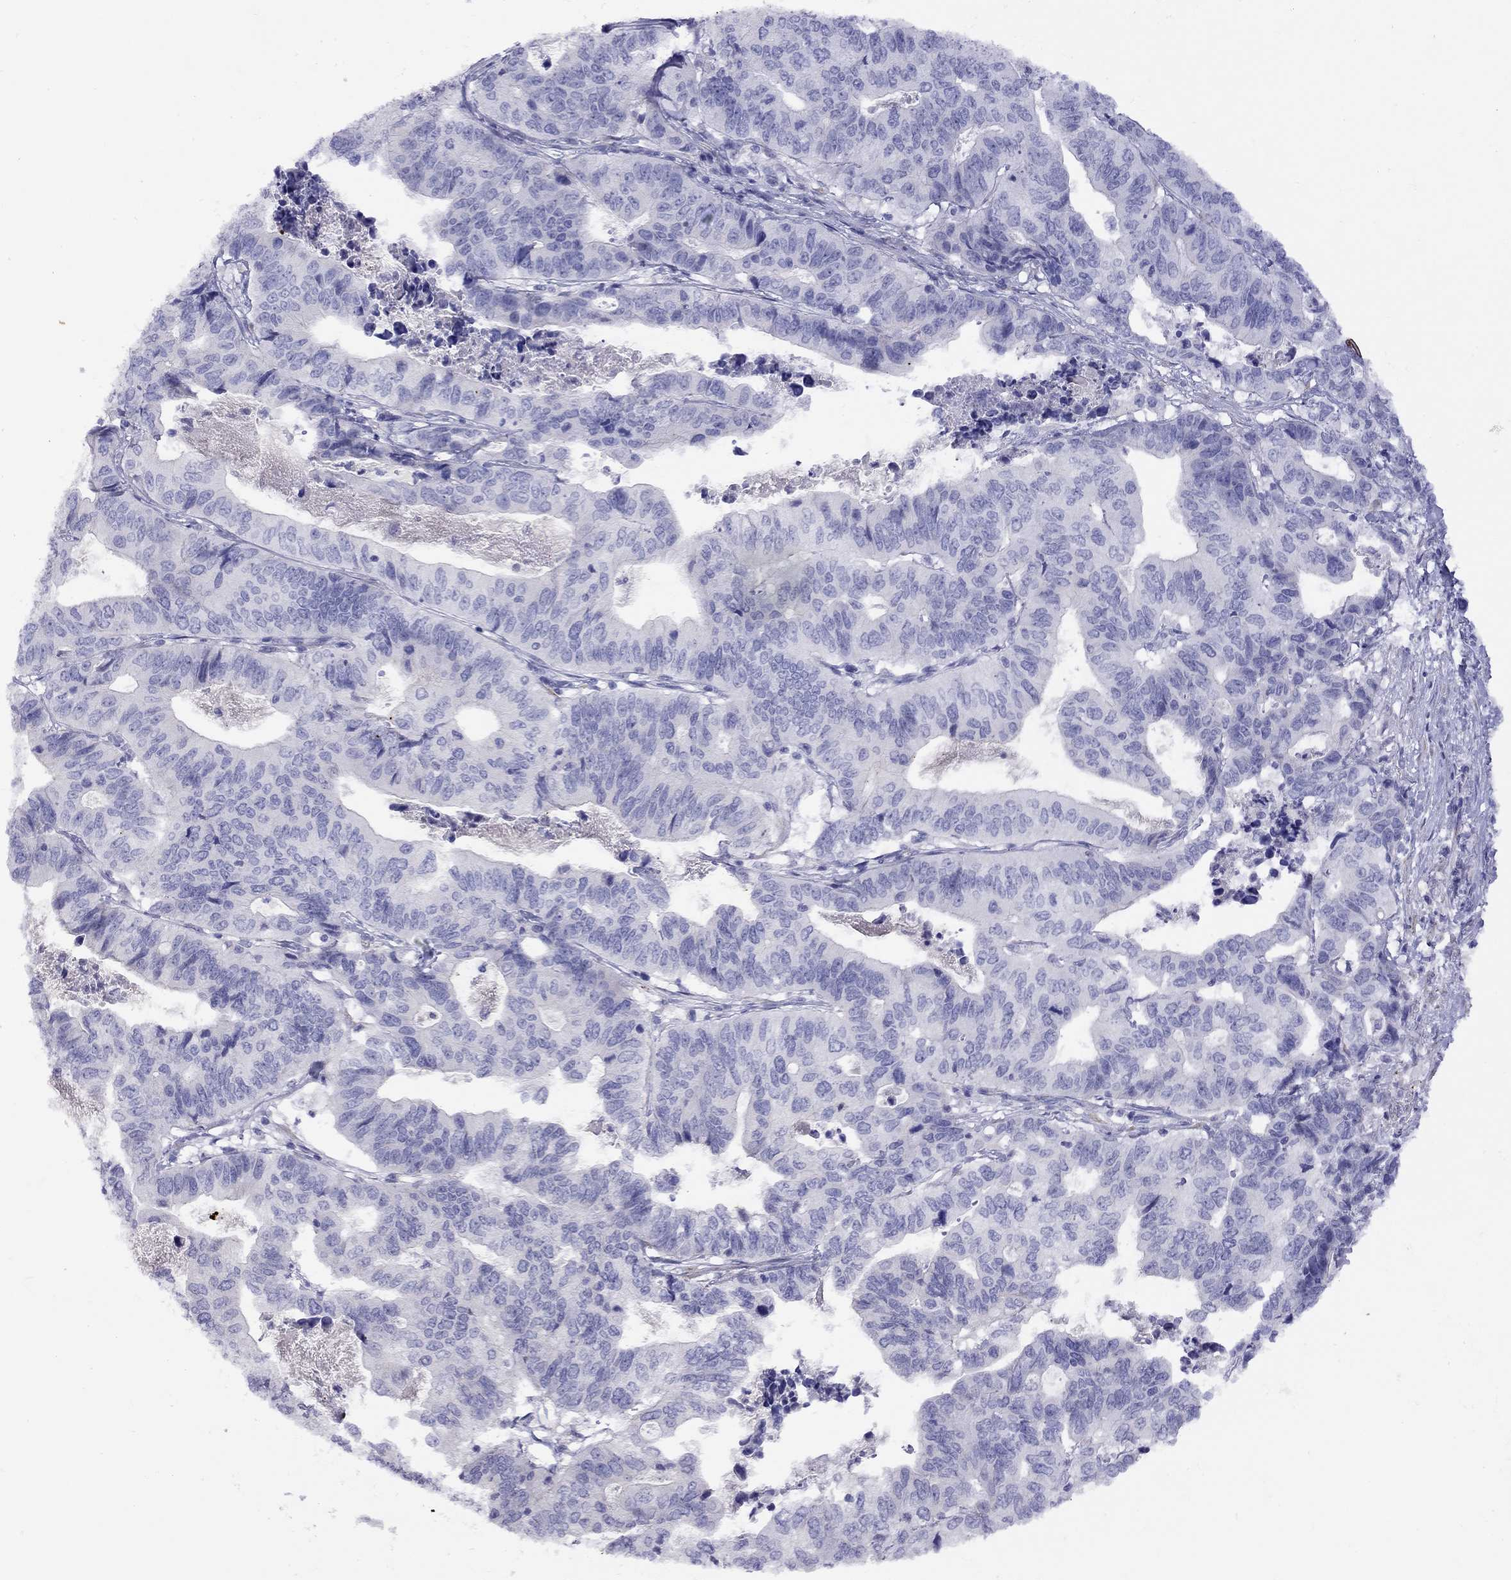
{"staining": {"intensity": "negative", "quantity": "none", "location": "none"}, "tissue": "stomach cancer", "cell_type": "Tumor cells", "image_type": "cancer", "snomed": [{"axis": "morphology", "description": "Adenocarcinoma, NOS"}, {"axis": "topography", "description": "Stomach, upper"}], "caption": "Immunohistochemistry (IHC) image of human adenocarcinoma (stomach) stained for a protein (brown), which shows no staining in tumor cells. (Stains: DAB immunohistochemistry with hematoxylin counter stain, Microscopy: brightfield microscopy at high magnification).", "gene": "CPNE4", "patient": {"sex": "female", "age": 67}}